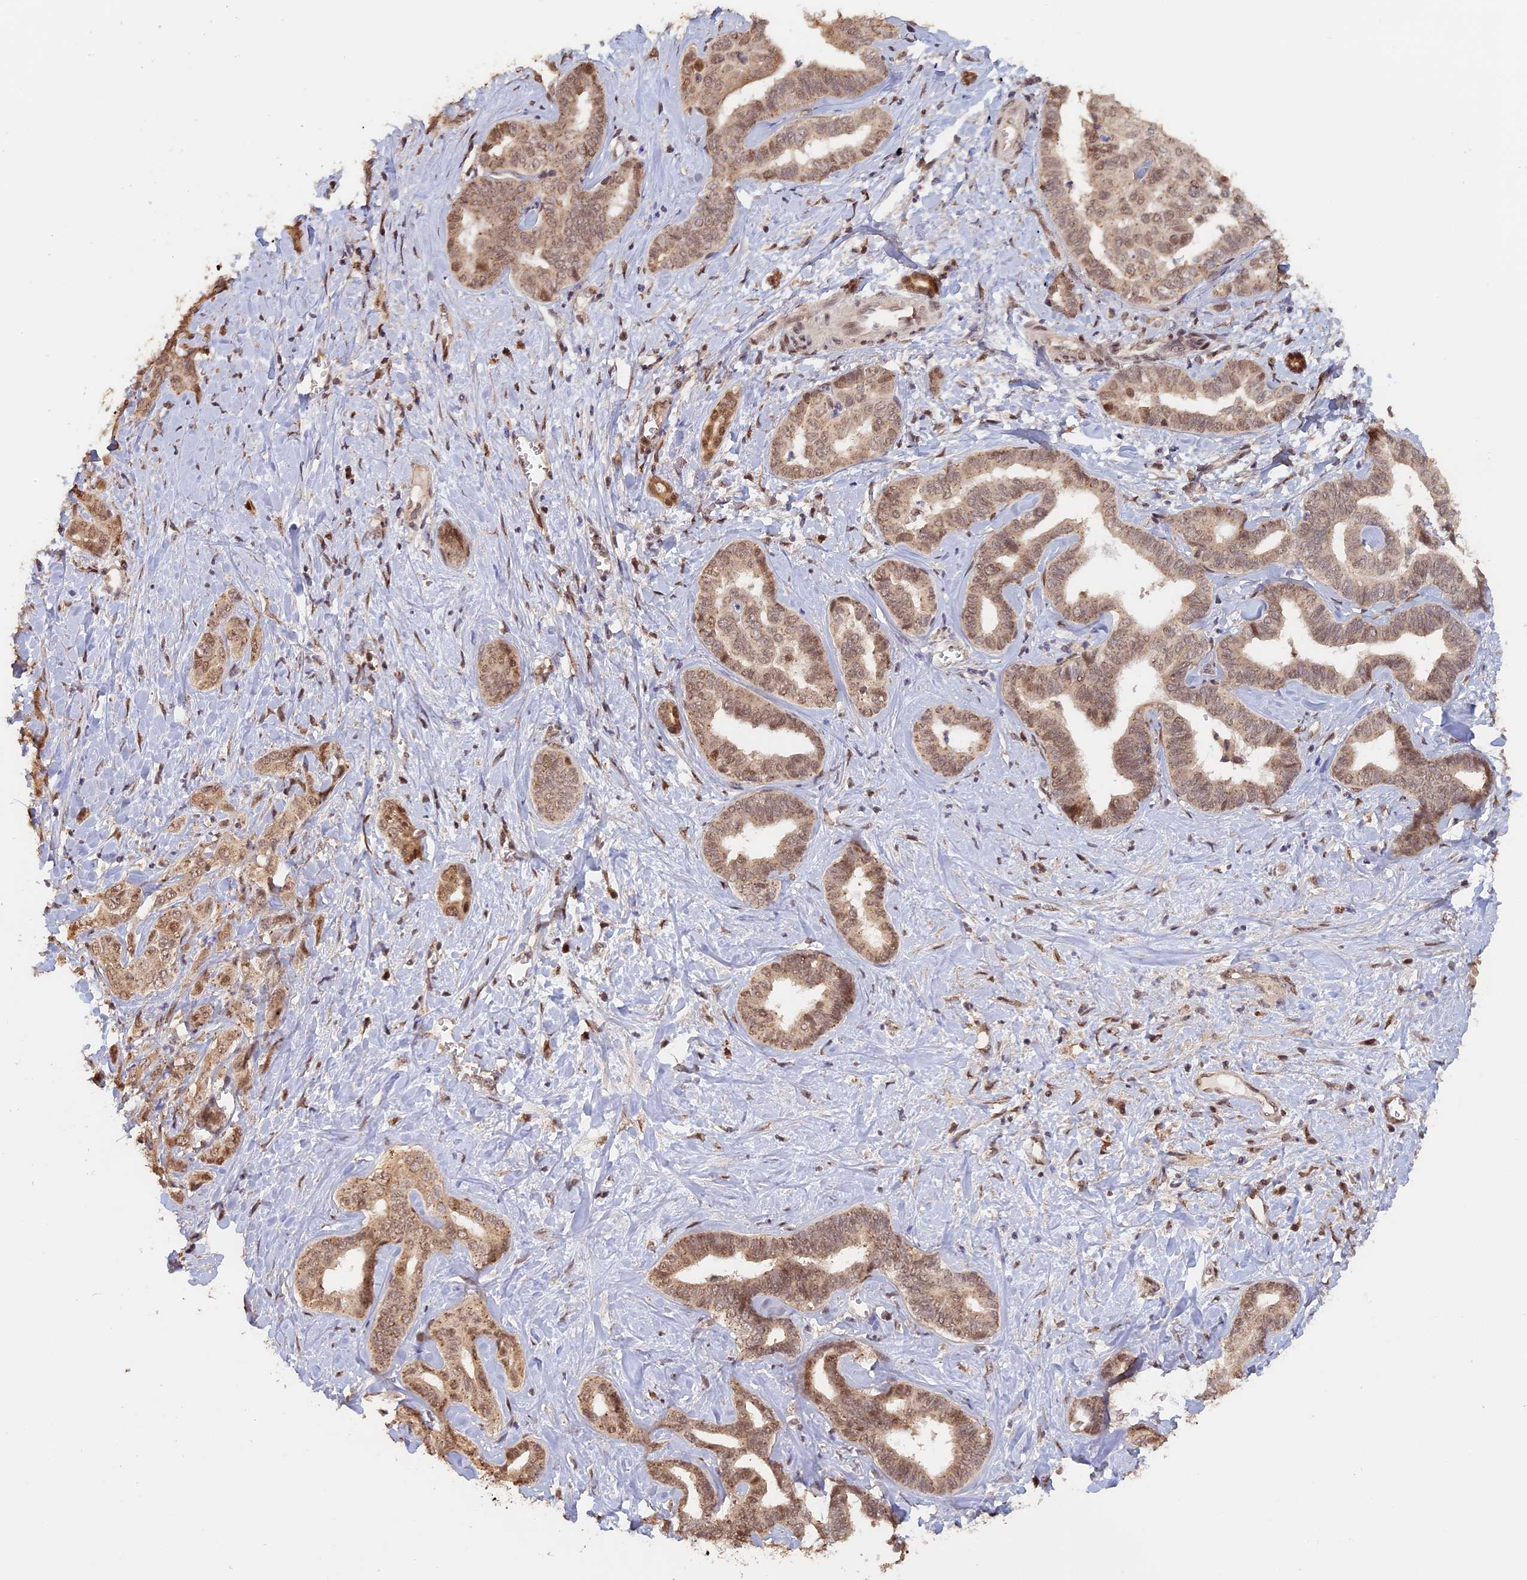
{"staining": {"intensity": "moderate", "quantity": ">75%", "location": "cytoplasmic/membranous,nuclear"}, "tissue": "liver cancer", "cell_type": "Tumor cells", "image_type": "cancer", "snomed": [{"axis": "morphology", "description": "Cholangiocarcinoma"}, {"axis": "topography", "description": "Liver"}], "caption": "Liver cancer stained with a protein marker demonstrates moderate staining in tumor cells.", "gene": "MYBL2", "patient": {"sex": "female", "age": 77}}